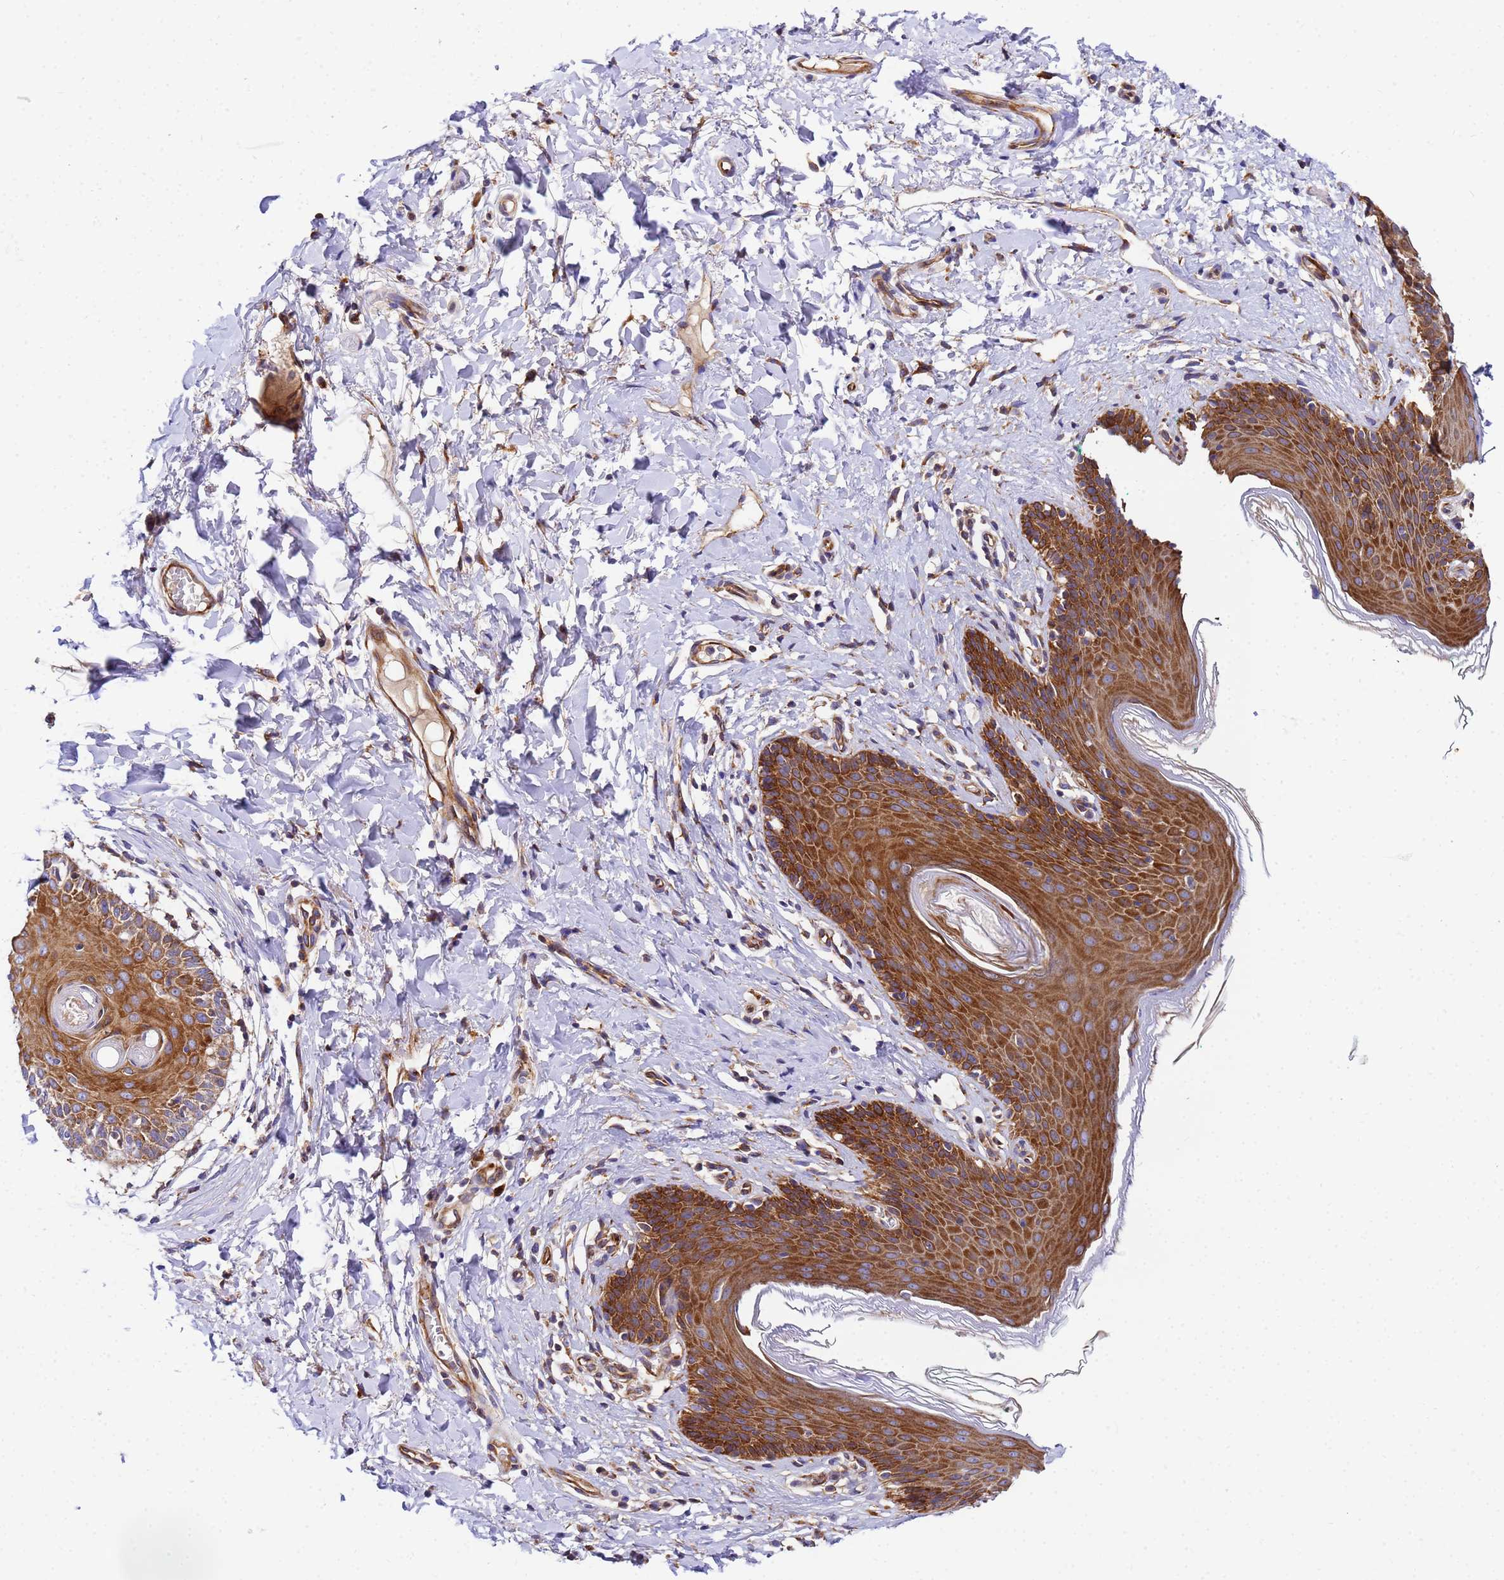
{"staining": {"intensity": "strong", "quantity": ">75%", "location": "cytoplasmic/membranous"}, "tissue": "skin", "cell_type": "Epidermal cells", "image_type": "normal", "snomed": [{"axis": "morphology", "description": "Normal tissue, NOS"}, {"axis": "topography", "description": "Vulva"}], "caption": "Immunohistochemical staining of benign skin demonstrates strong cytoplasmic/membranous protein expression in approximately >75% of epidermal cells.", "gene": "POM121C", "patient": {"sex": "female", "age": 66}}